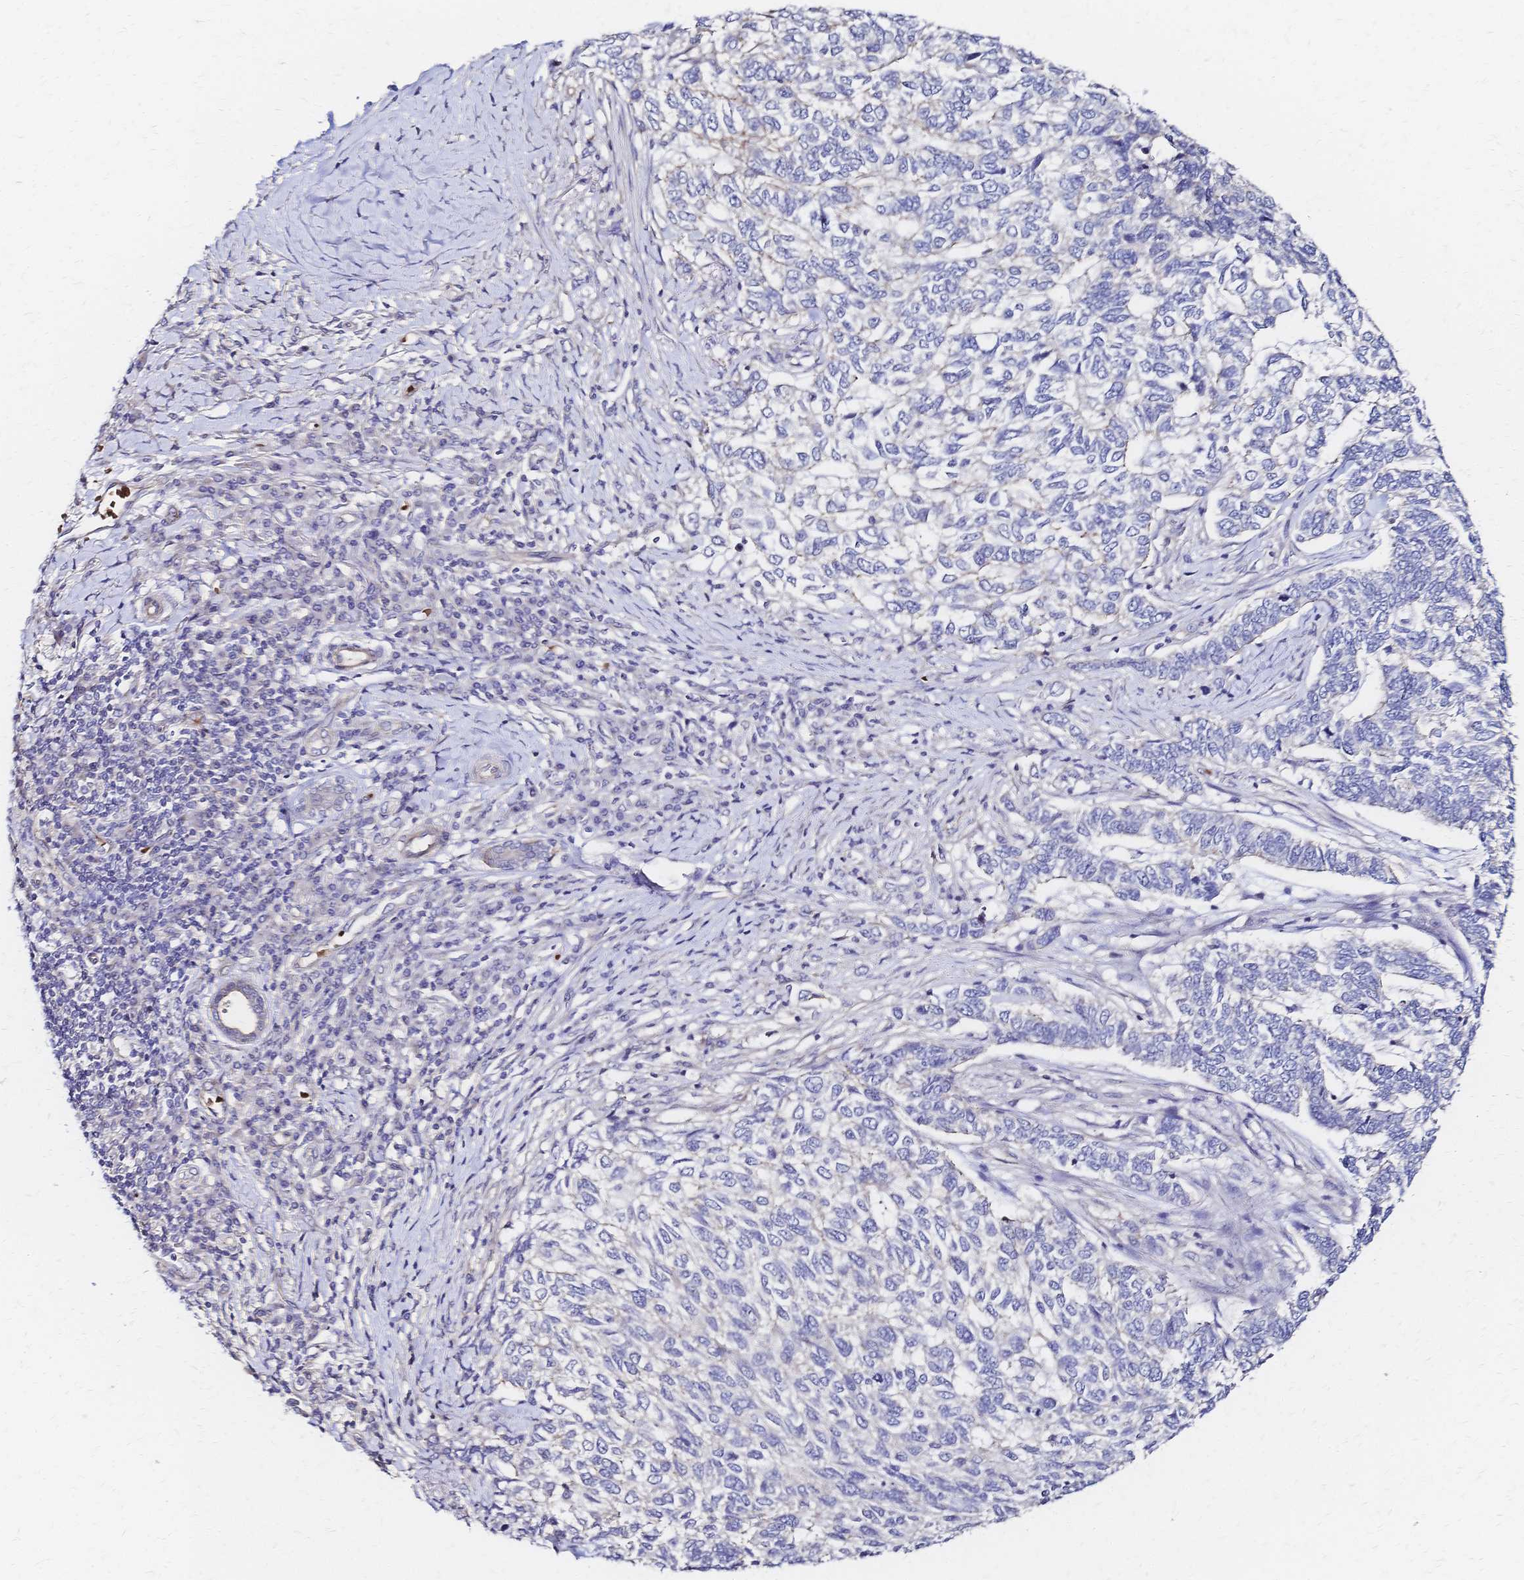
{"staining": {"intensity": "negative", "quantity": "none", "location": "none"}, "tissue": "skin cancer", "cell_type": "Tumor cells", "image_type": "cancer", "snomed": [{"axis": "morphology", "description": "Basal cell carcinoma"}, {"axis": "topography", "description": "Skin"}], "caption": "Tumor cells show no significant positivity in skin cancer. The staining is performed using DAB brown chromogen with nuclei counter-stained in using hematoxylin.", "gene": "SLC5A1", "patient": {"sex": "female", "age": 65}}